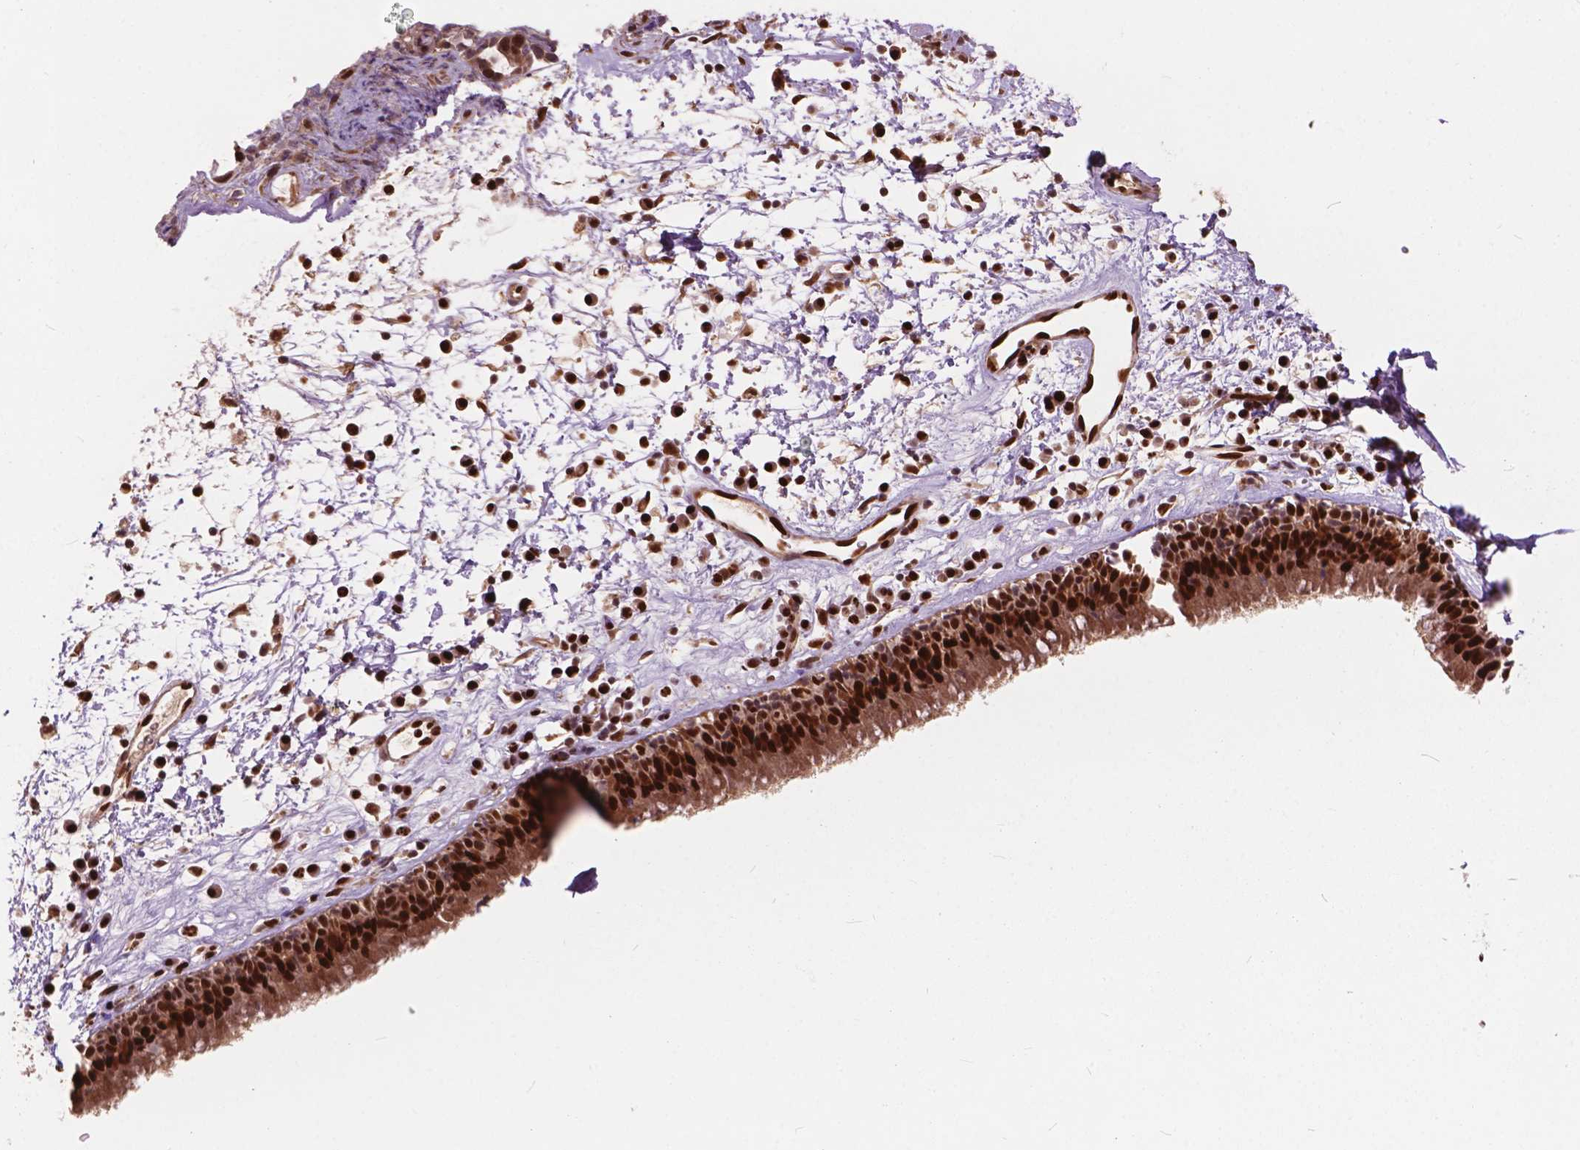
{"staining": {"intensity": "strong", "quantity": ">75%", "location": "nuclear"}, "tissue": "nasopharynx", "cell_type": "Respiratory epithelial cells", "image_type": "normal", "snomed": [{"axis": "morphology", "description": "Normal tissue, NOS"}, {"axis": "topography", "description": "Nasopharynx"}], "caption": "DAB immunohistochemical staining of benign nasopharynx exhibits strong nuclear protein expression in about >75% of respiratory epithelial cells.", "gene": "ANP32A", "patient": {"sex": "male", "age": 24}}